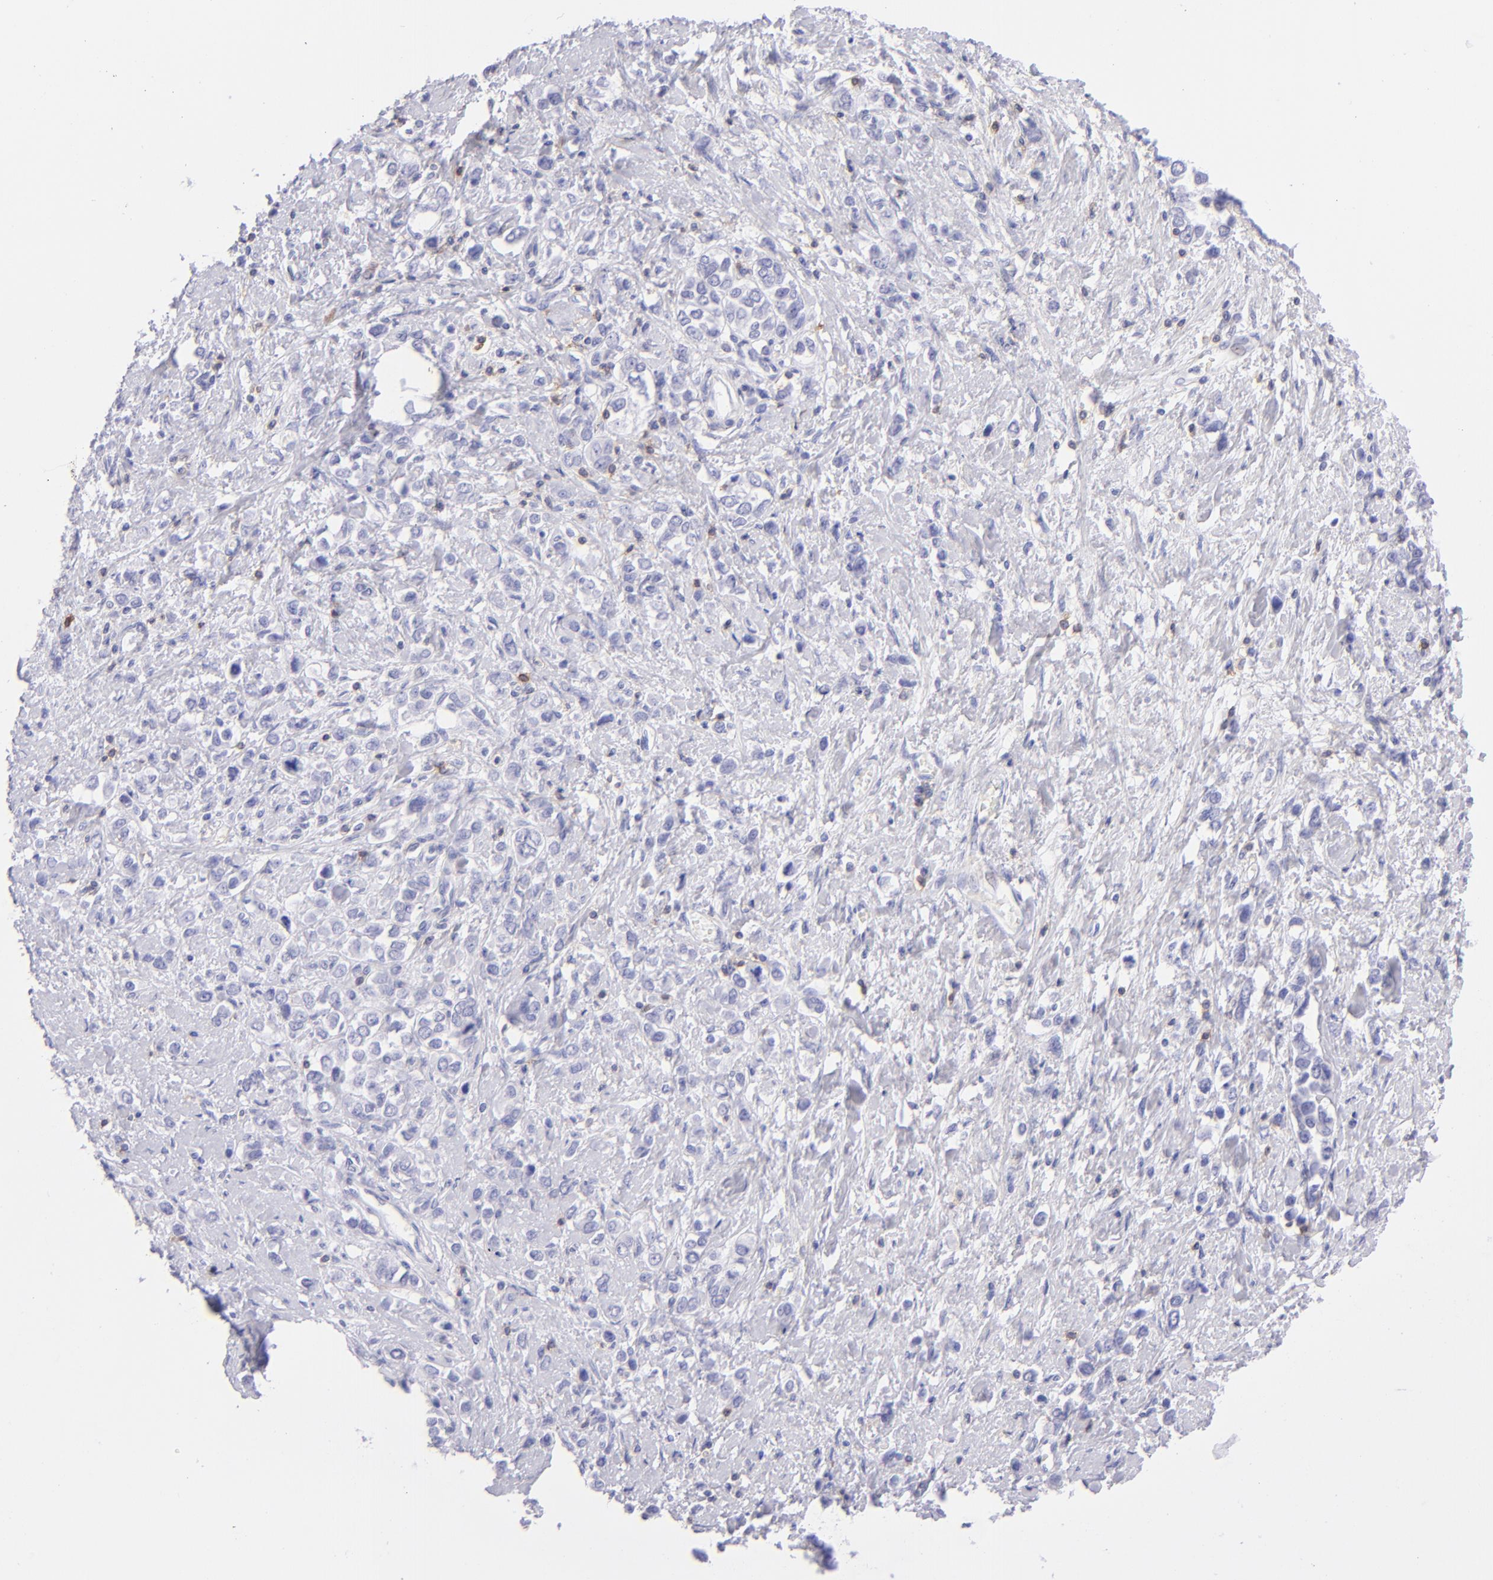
{"staining": {"intensity": "negative", "quantity": "none", "location": "none"}, "tissue": "stomach cancer", "cell_type": "Tumor cells", "image_type": "cancer", "snomed": [{"axis": "morphology", "description": "Adenocarcinoma, NOS"}, {"axis": "topography", "description": "Stomach, upper"}], "caption": "Histopathology image shows no protein positivity in tumor cells of stomach adenocarcinoma tissue.", "gene": "CD69", "patient": {"sex": "male", "age": 76}}